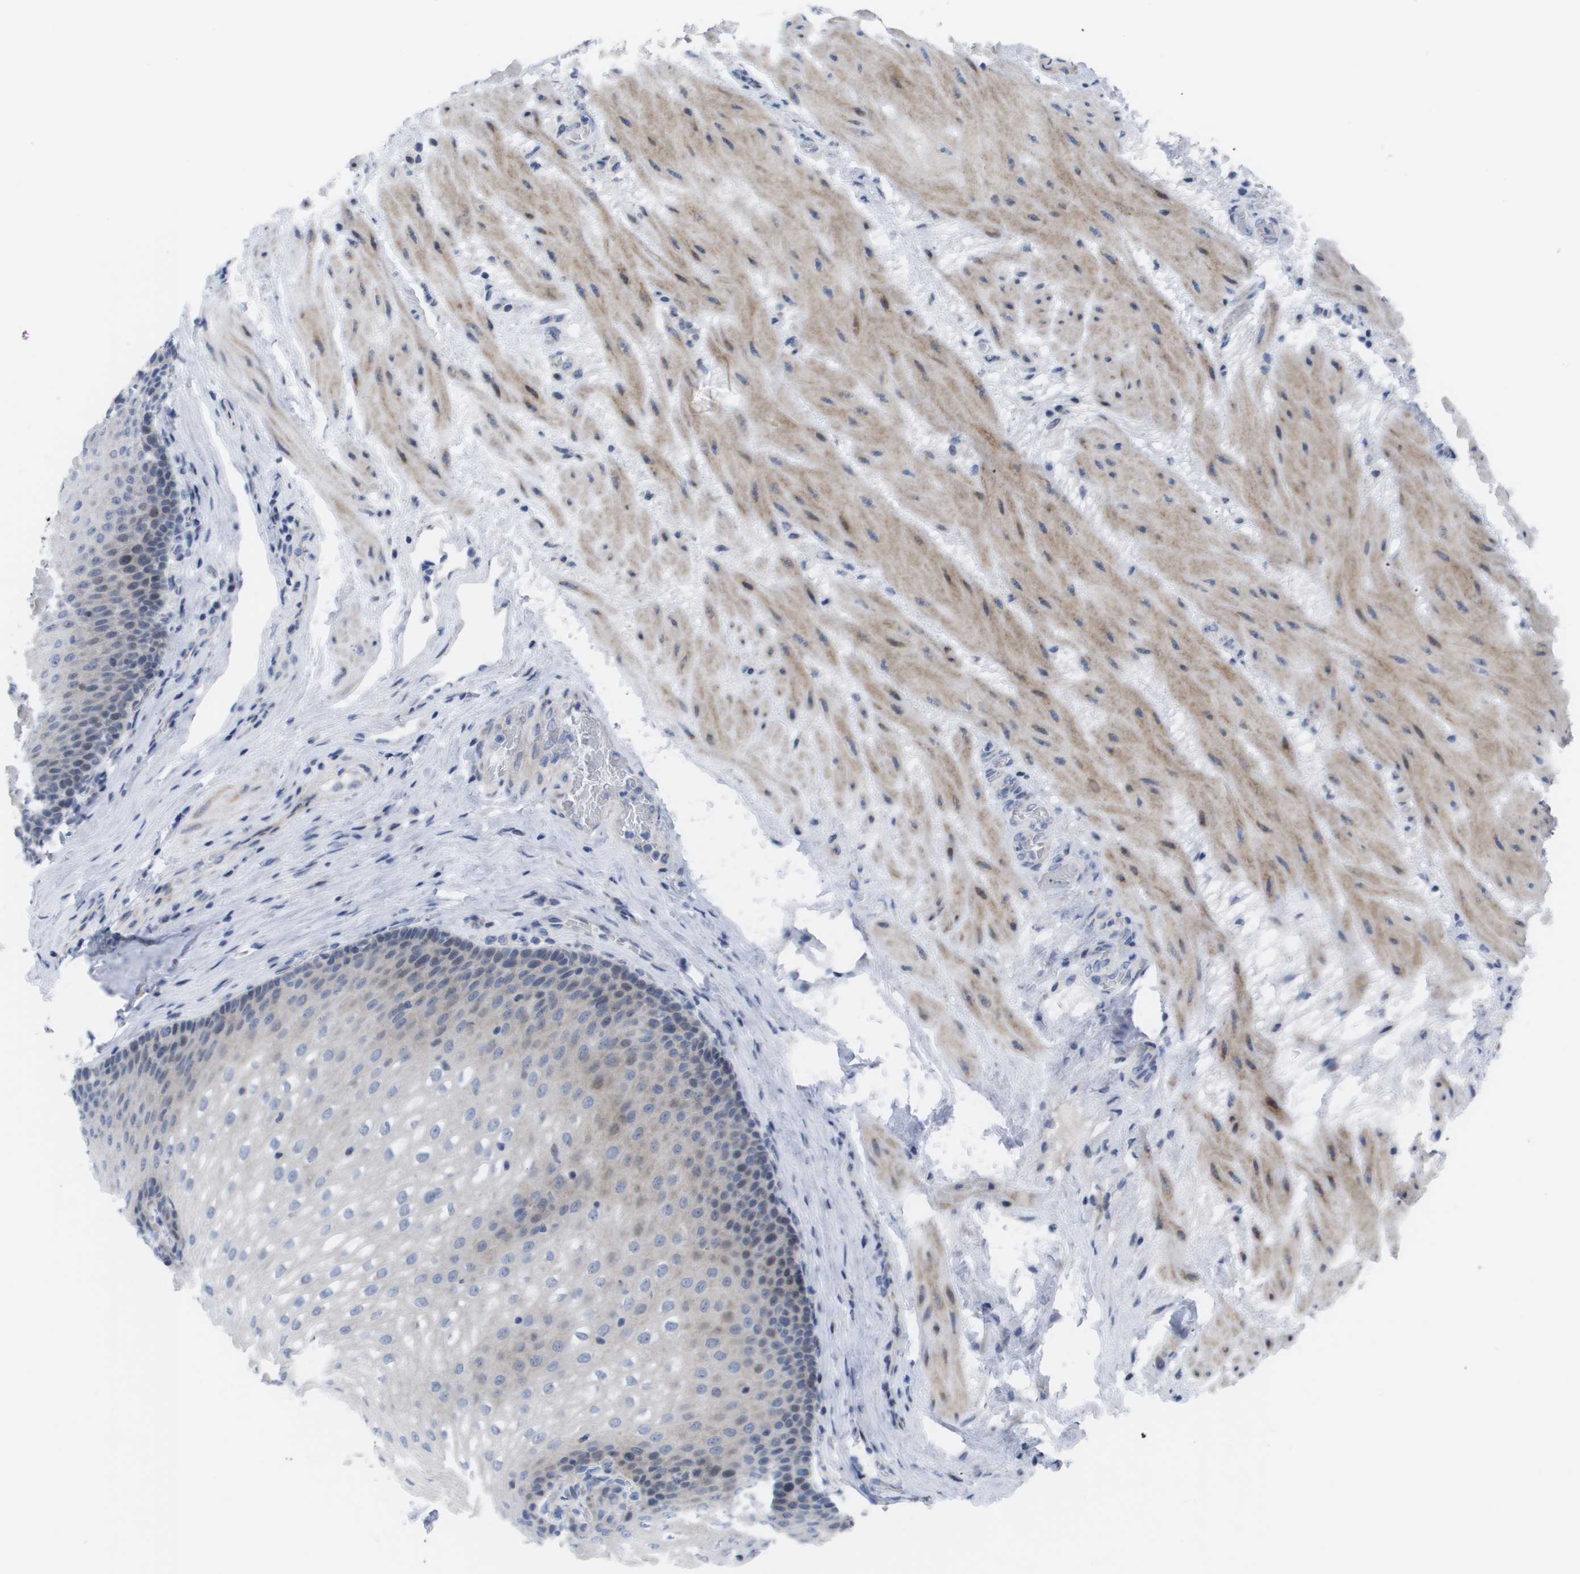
{"staining": {"intensity": "weak", "quantity": "<25%", "location": "cytoplasmic/membranous"}, "tissue": "esophagus", "cell_type": "Squamous epithelial cells", "image_type": "normal", "snomed": [{"axis": "morphology", "description": "Normal tissue, NOS"}, {"axis": "topography", "description": "Esophagus"}], "caption": "An image of human esophagus is negative for staining in squamous epithelial cells.", "gene": "CAV3", "patient": {"sex": "male", "age": 48}}